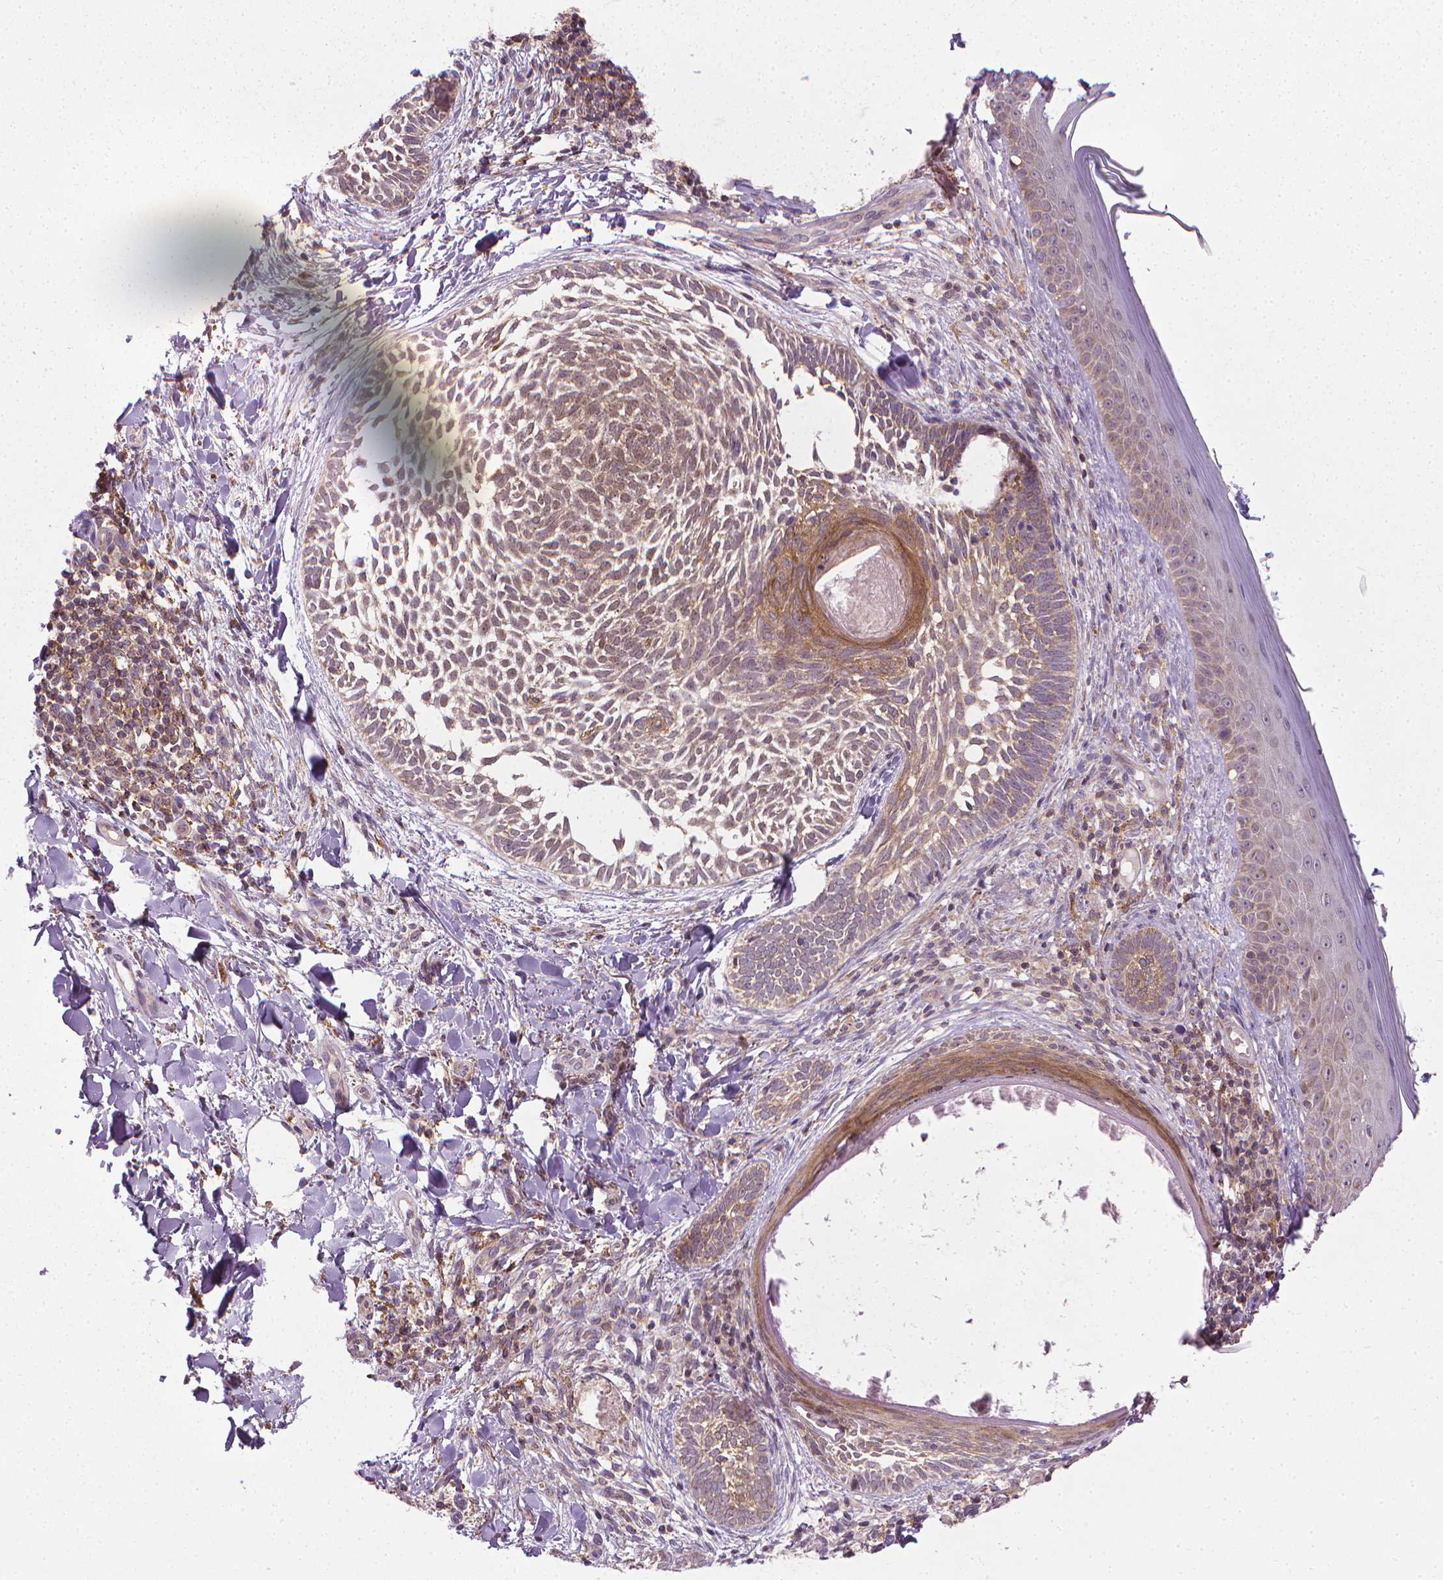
{"staining": {"intensity": "weak", "quantity": ">75%", "location": "cytoplasmic/membranous"}, "tissue": "skin cancer", "cell_type": "Tumor cells", "image_type": "cancer", "snomed": [{"axis": "morphology", "description": "Normal tissue, NOS"}, {"axis": "morphology", "description": "Basal cell carcinoma"}, {"axis": "topography", "description": "Skin"}], "caption": "This image reveals skin cancer (basal cell carcinoma) stained with IHC to label a protein in brown. The cytoplasmic/membranous of tumor cells show weak positivity for the protein. Nuclei are counter-stained blue.", "gene": "PRAG1", "patient": {"sex": "male", "age": 46}}